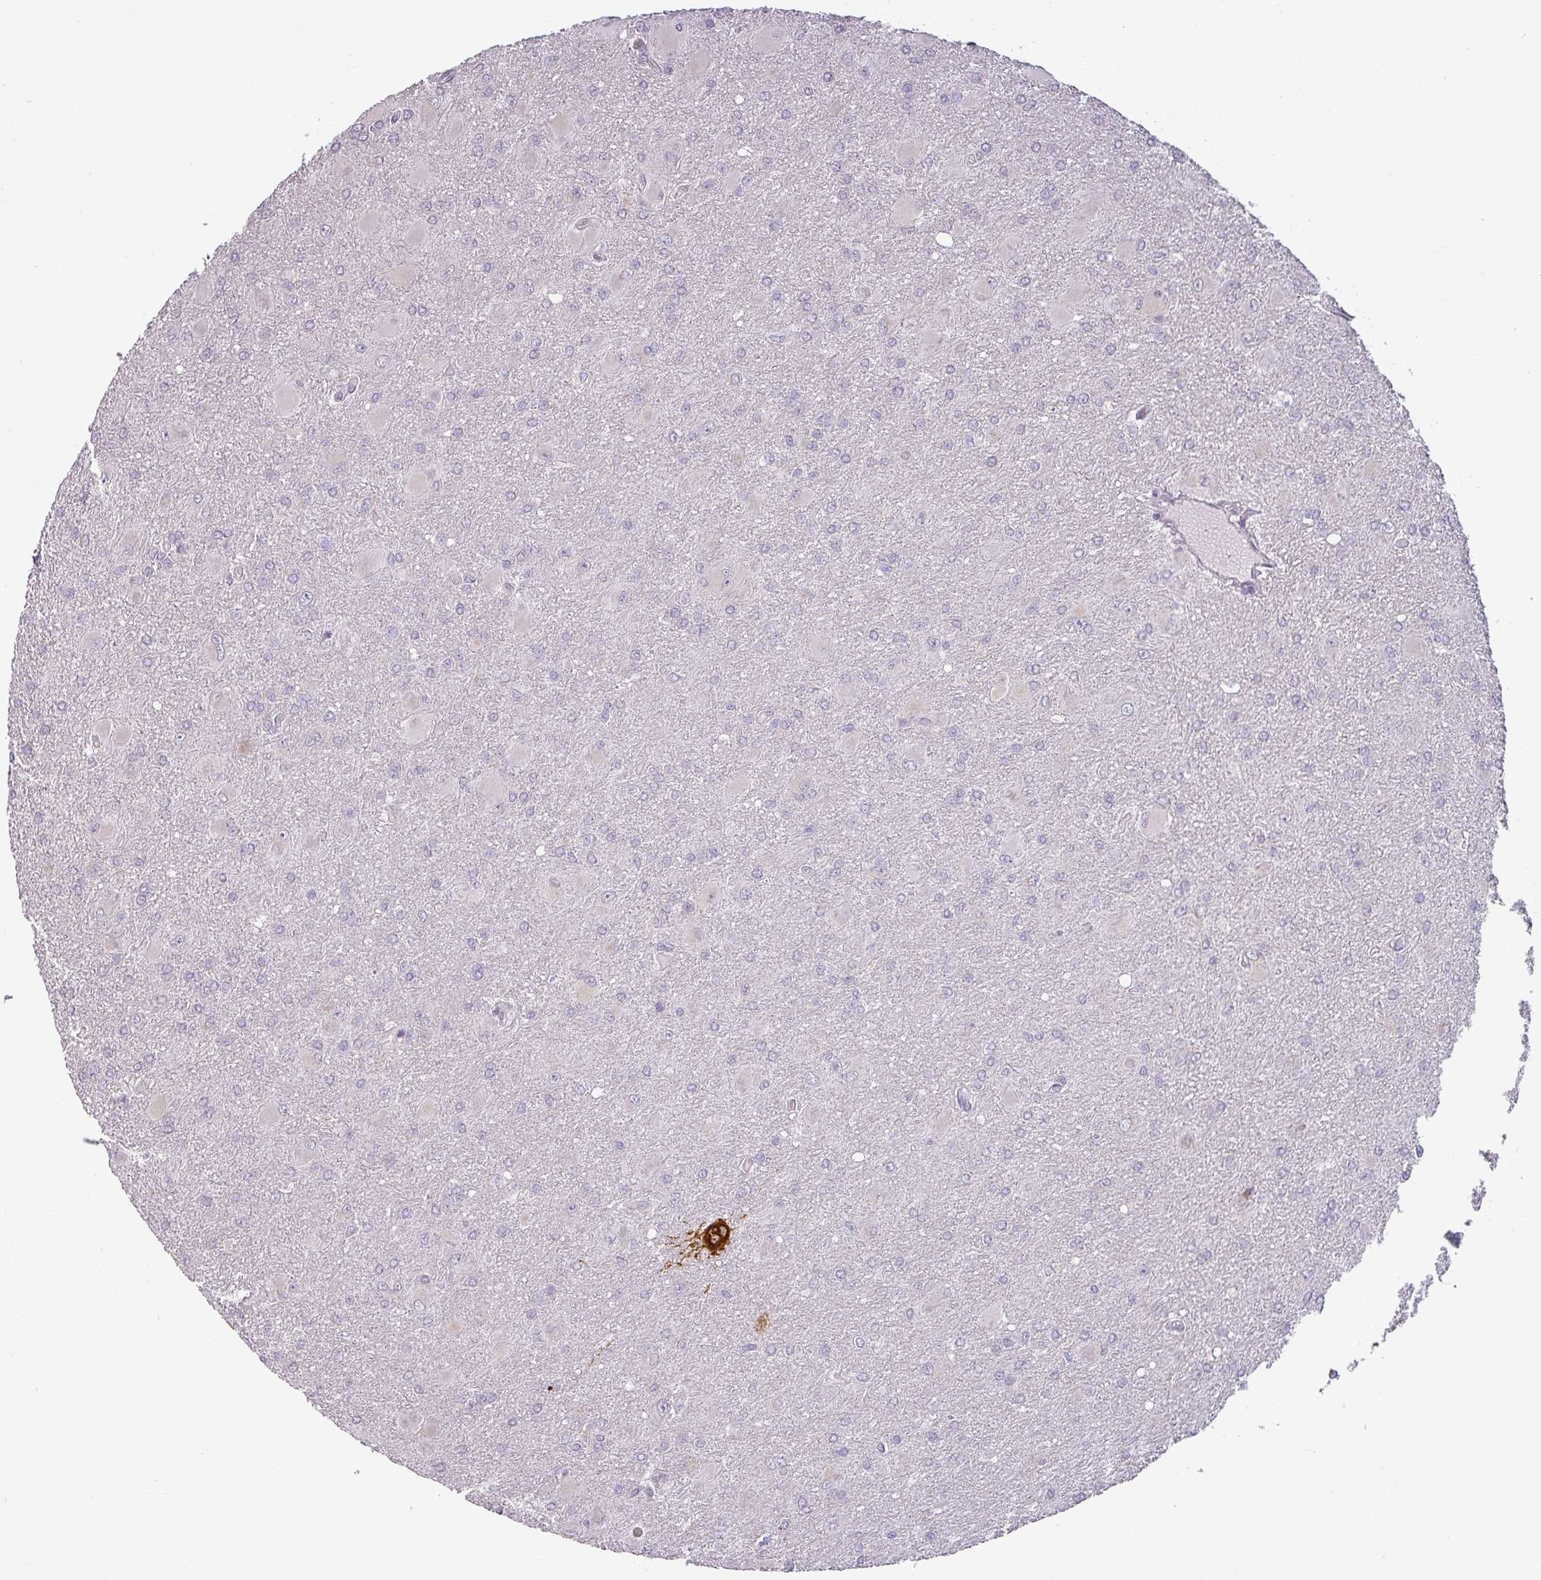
{"staining": {"intensity": "negative", "quantity": "none", "location": "none"}, "tissue": "glioma", "cell_type": "Tumor cells", "image_type": "cancer", "snomed": [{"axis": "morphology", "description": "Glioma, malignant, High grade"}, {"axis": "topography", "description": "Brain"}], "caption": "Protein analysis of malignant glioma (high-grade) demonstrates no significant staining in tumor cells. (DAB immunohistochemistry with hematoxylin counter stain).", "gene": "CCDC144A", "patient": {"sex": "male", "age": 67}}